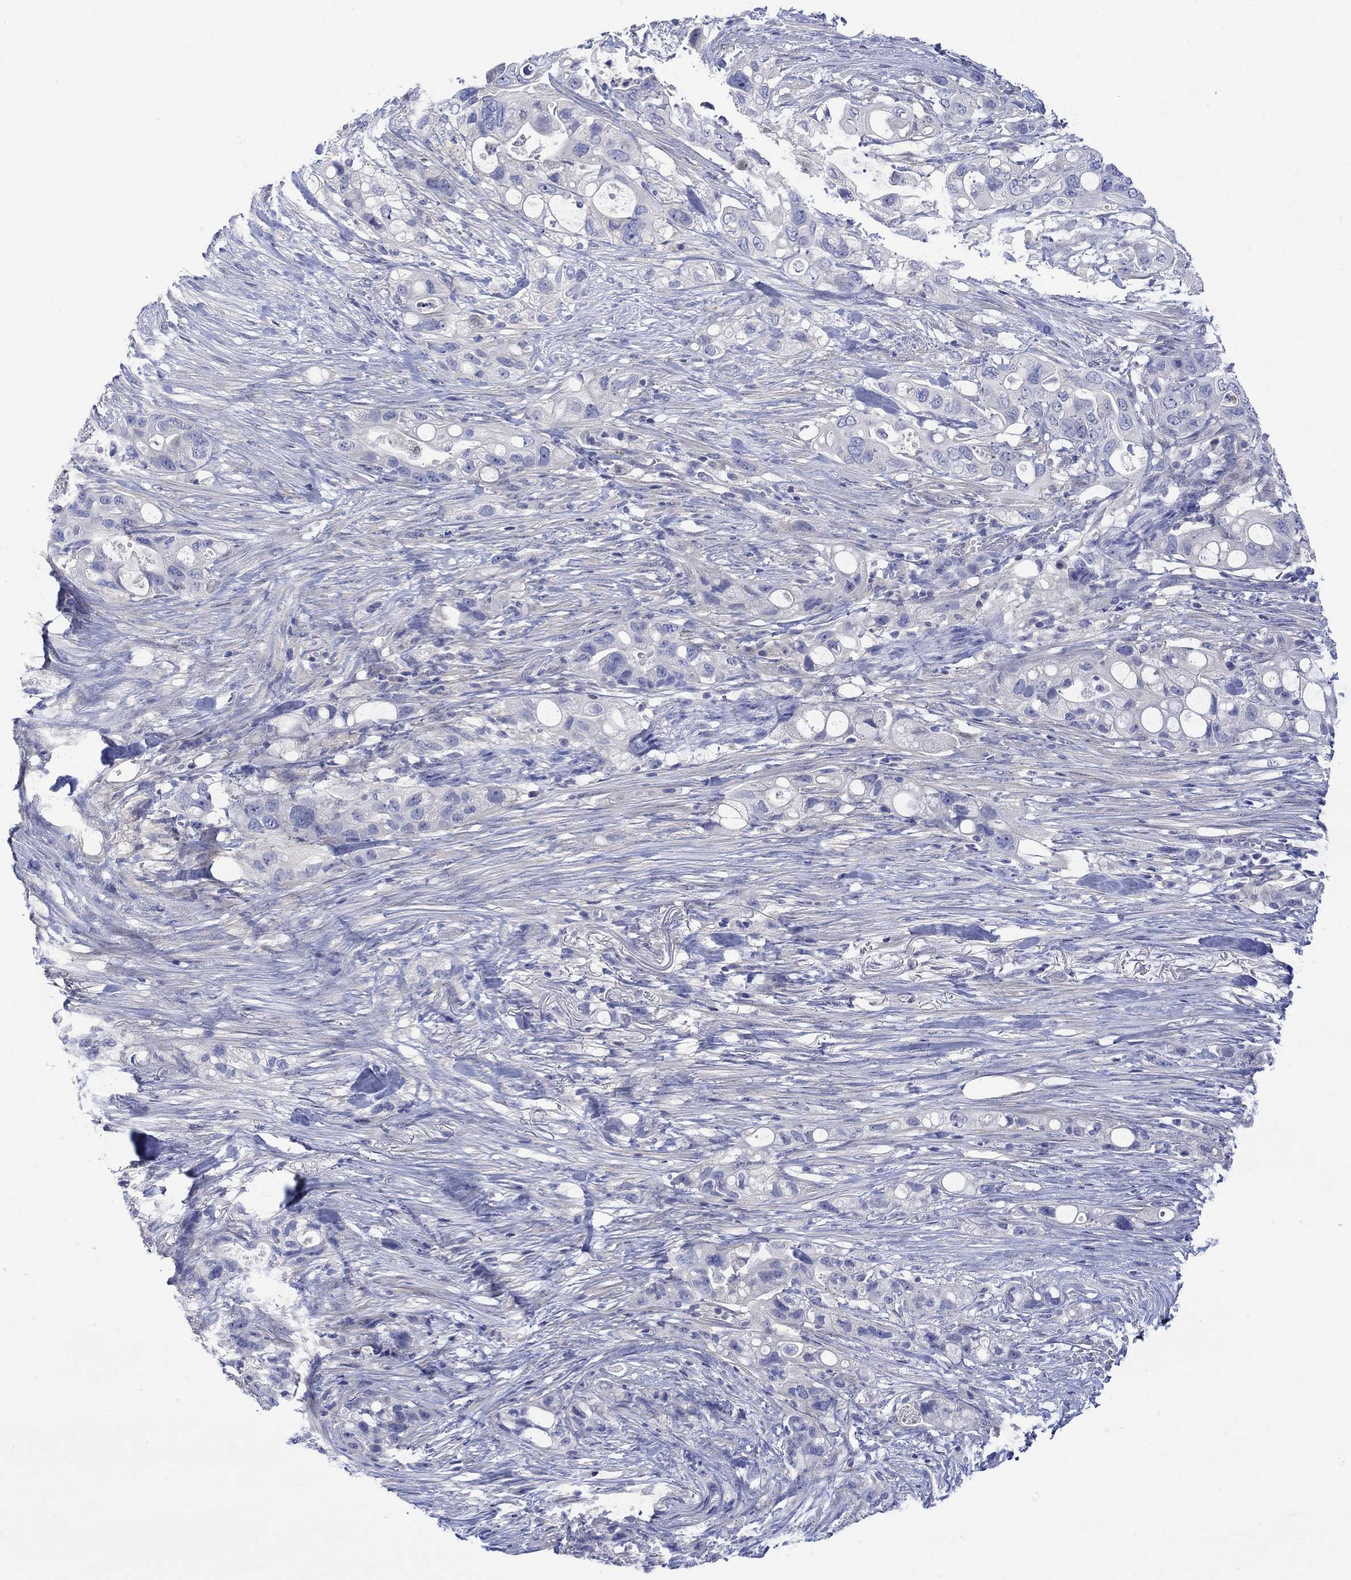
{"staining": {"intensity": "negative", "quantity": "none", "location": "none"}, "tissue": "pancreatic cancer", "cell_type": "Tumor cells", "image_type": "cancer", "snomed": [{"axis": "morphology", "description": "Adenocarcinoma, NOS"}, {"axis": "topography", "description": "Pancreas"}], "caption": "Immunohistochemistry micrograph of human pancreatic cancer (adenocarcinoma) stained for a protein (brown), which demonstrates no positivity in tumor cells. (DAB (3,3'-diaminobenzidine) immunohistochemistry (IHC) visualized using brightfield microscopy, high magnification).", "gene": "MSI1", "patient": {"sex": "female", "age": 72}}